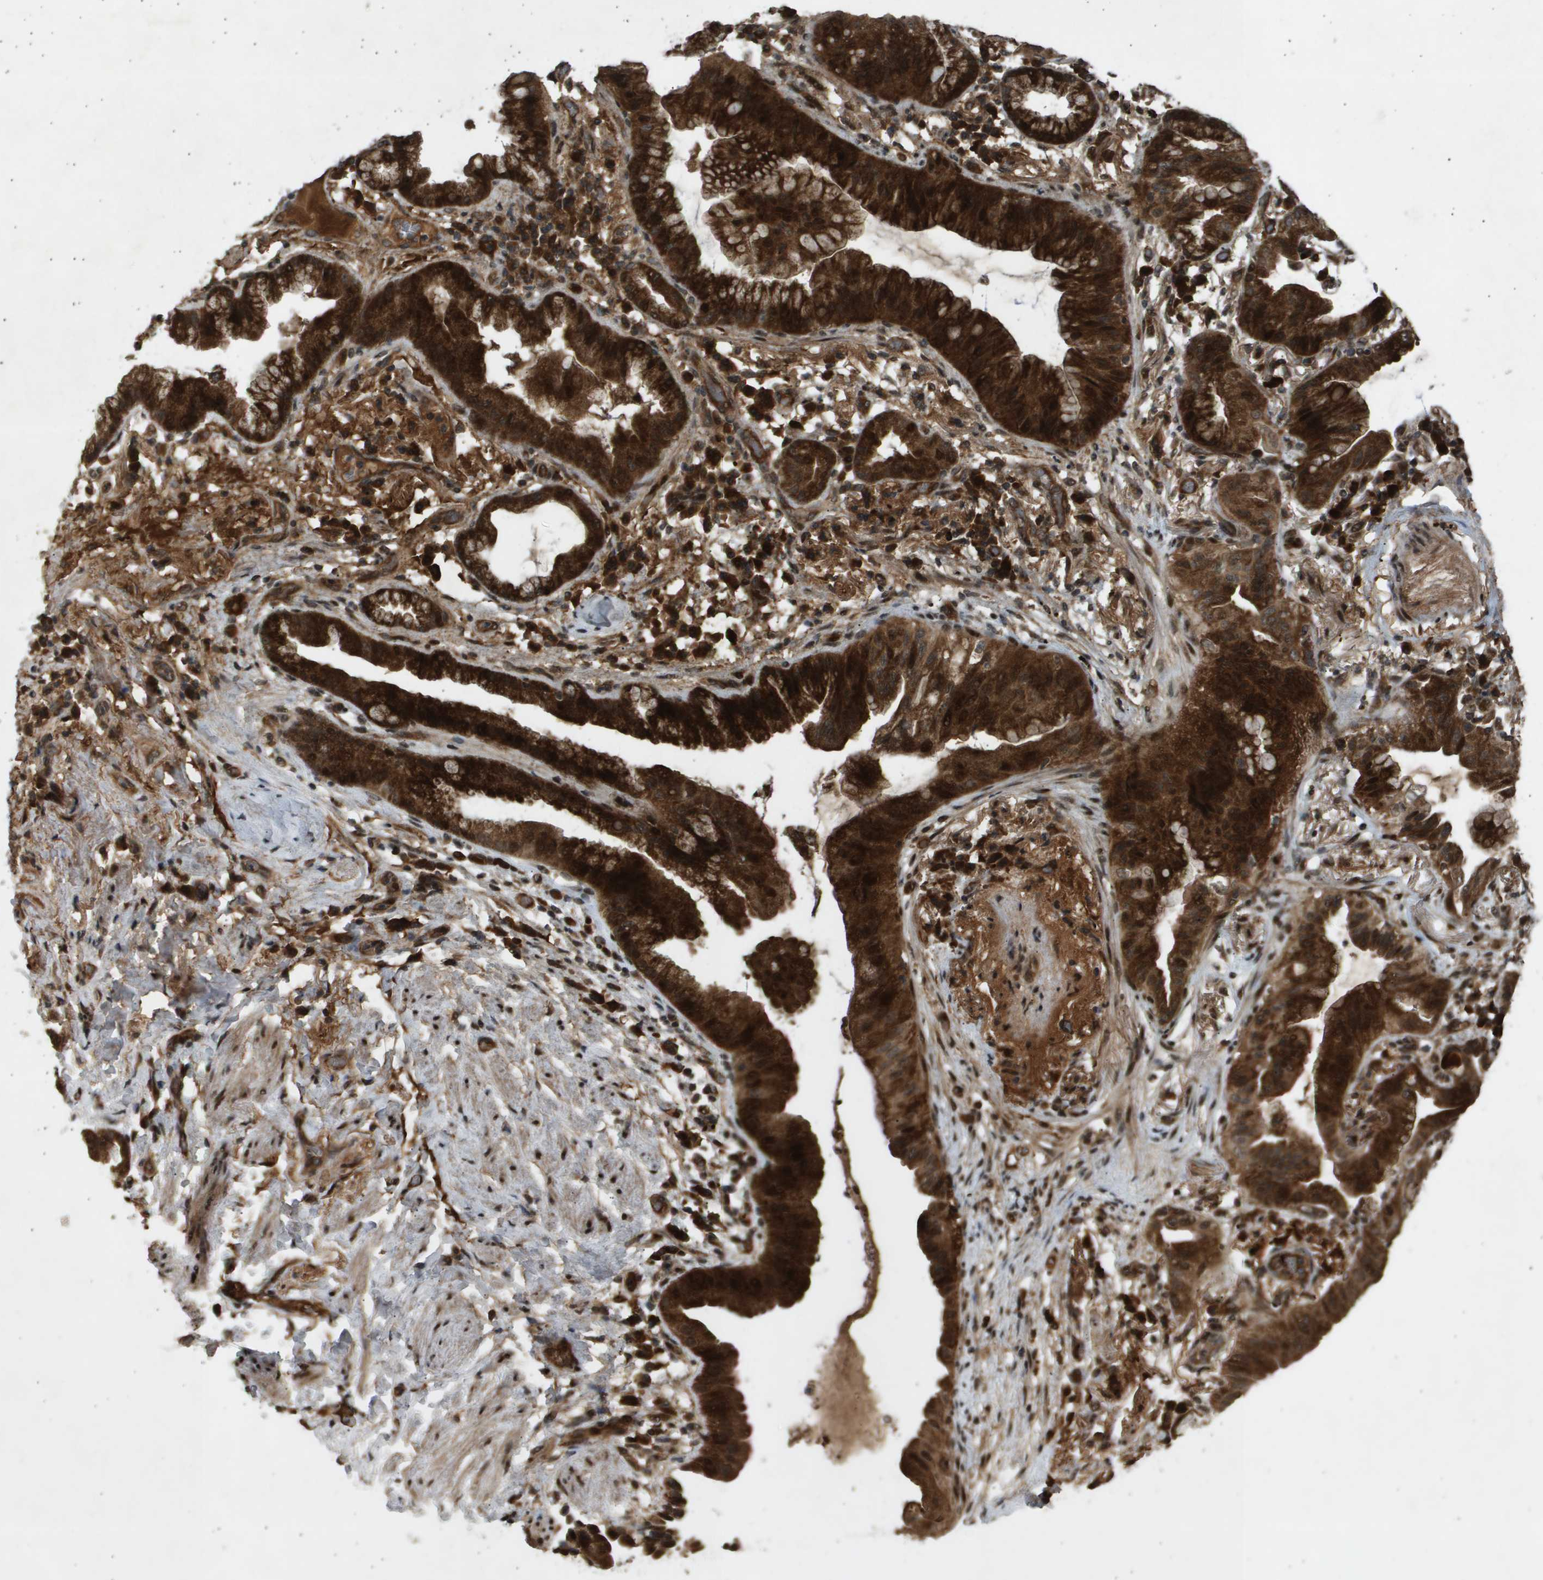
{"staining": {"intensity": "strong", "quantity": ">75%", "location": "cytoplasmic/membranous,nuclear"}, "tissue": "lung cancer", "cell_type": "Tumor cells", "image_type": "cancer", "snomed": [{"axis": "morphology", "description": "Normal tissue, NOS"}, {"axis": "morphology", "description": "Adenocarcinoma, NOS"}, {"axis": "topography", "description": "Bronchus"}, {"axis": "topography", "description": "Lung"}], "caption": "IHC of human lung cancer (adenocarcinoma) reveals high levels of strong cytoplasmic/membranous and nuclear positivity in about >75% of tumor cells. Using DAB (3,3'-diaminobenzidine) (brown) and hematoxylin (blue) stains, captured at high magnification using brightfield microscopy.", "gene": "TNRC6A", "patient": {"sex": "female", "age": 70}}